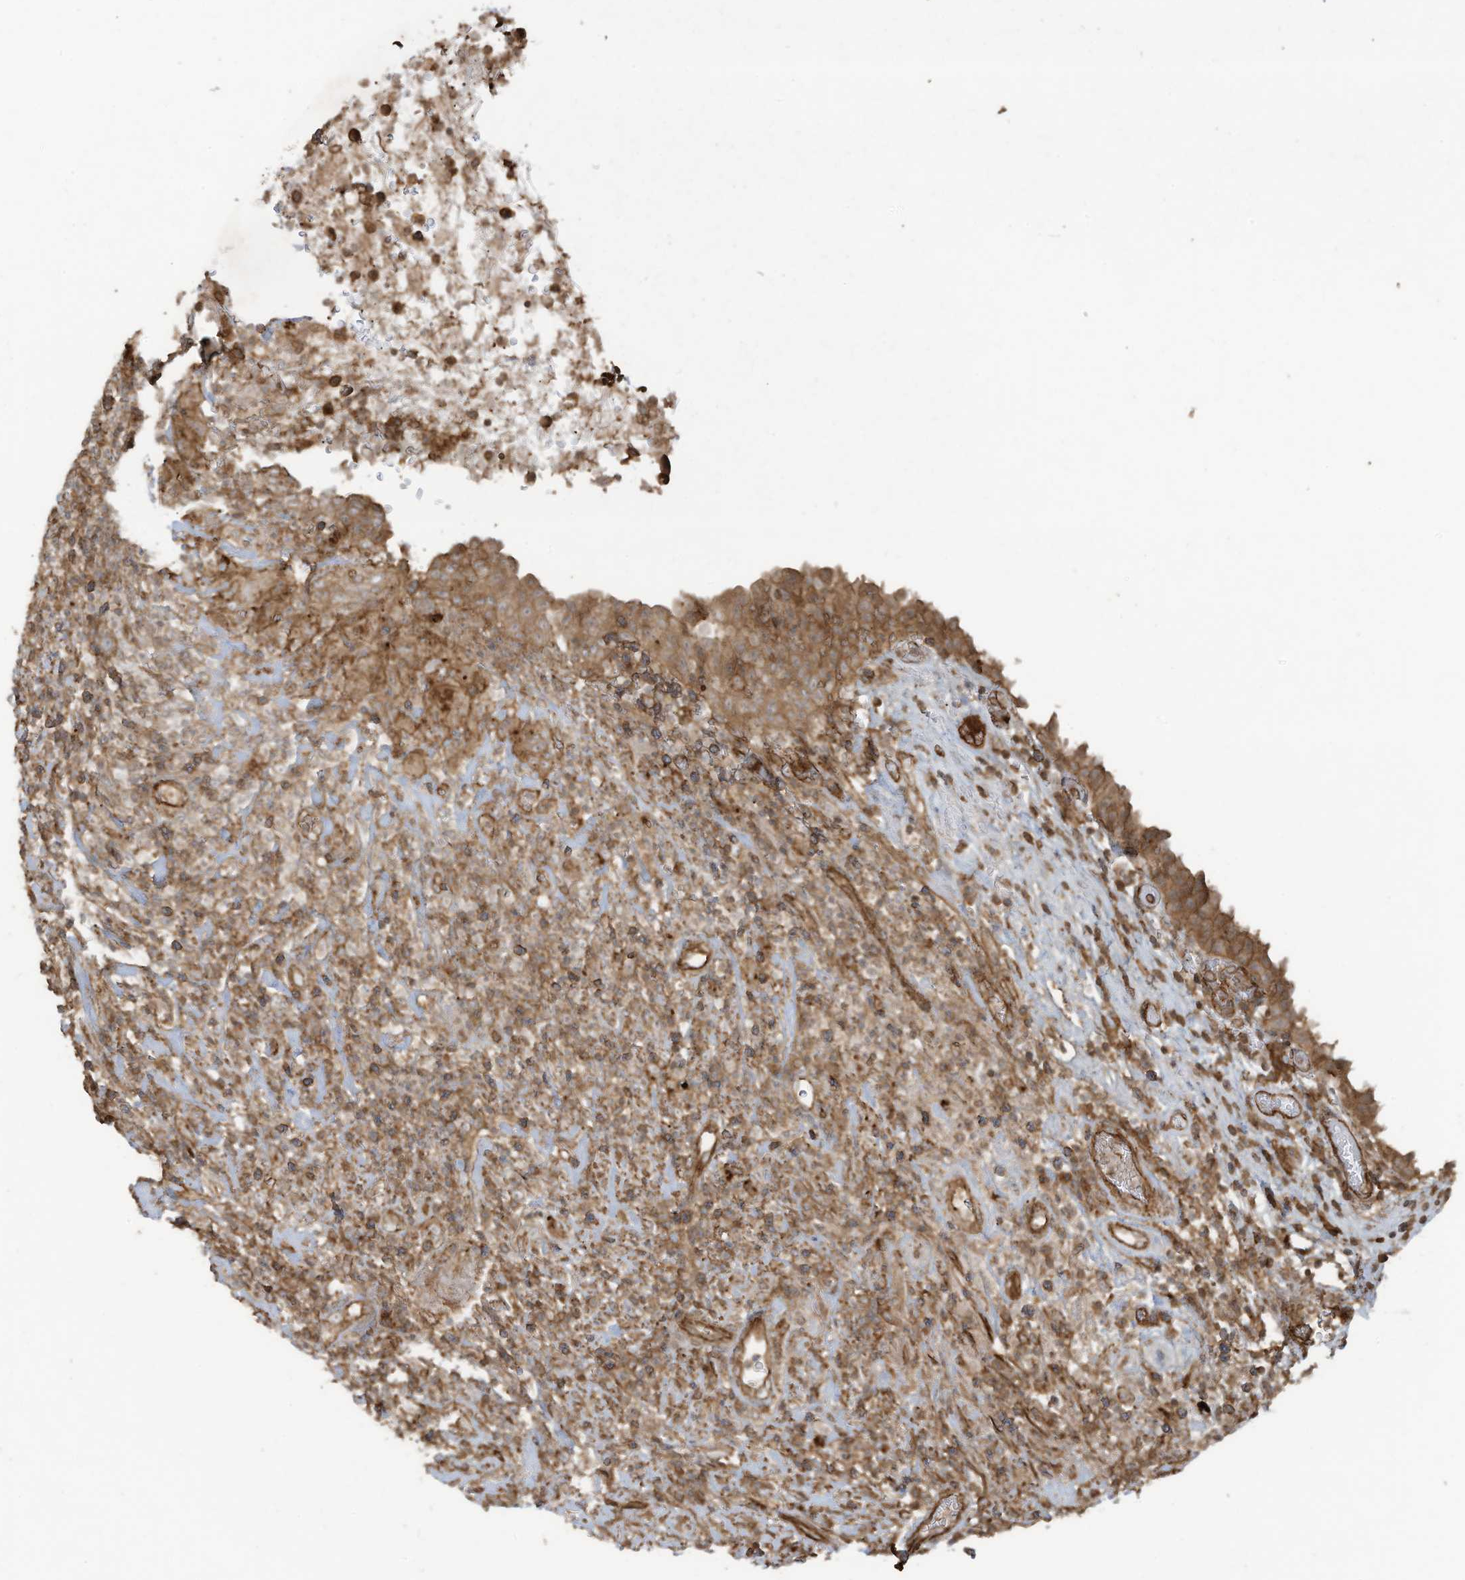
{"staining": {"intensity": "moderate", "quantity": ">75%", "location": "cytoplasmic/membranous"}, "tissue": "urinary bladder", "cell_type": "Urothelial cells", "image_type": "normal", "snomed": [{"axis": "morphology", "description": "Normal tissue, NOS"}, {"axis": "morphology", "description": "Inflammation, NOS"}, {"axis": "topography", "description": "Urinary bladder"}], "caption": "Urinary bladder stained for a protein (brown) displays moderate cytoplasmic/membranous positive expression in approximately >75% of urothelial cells.", "gene": "DDIT4", "patient": {"sex": "female", "age": 75}}